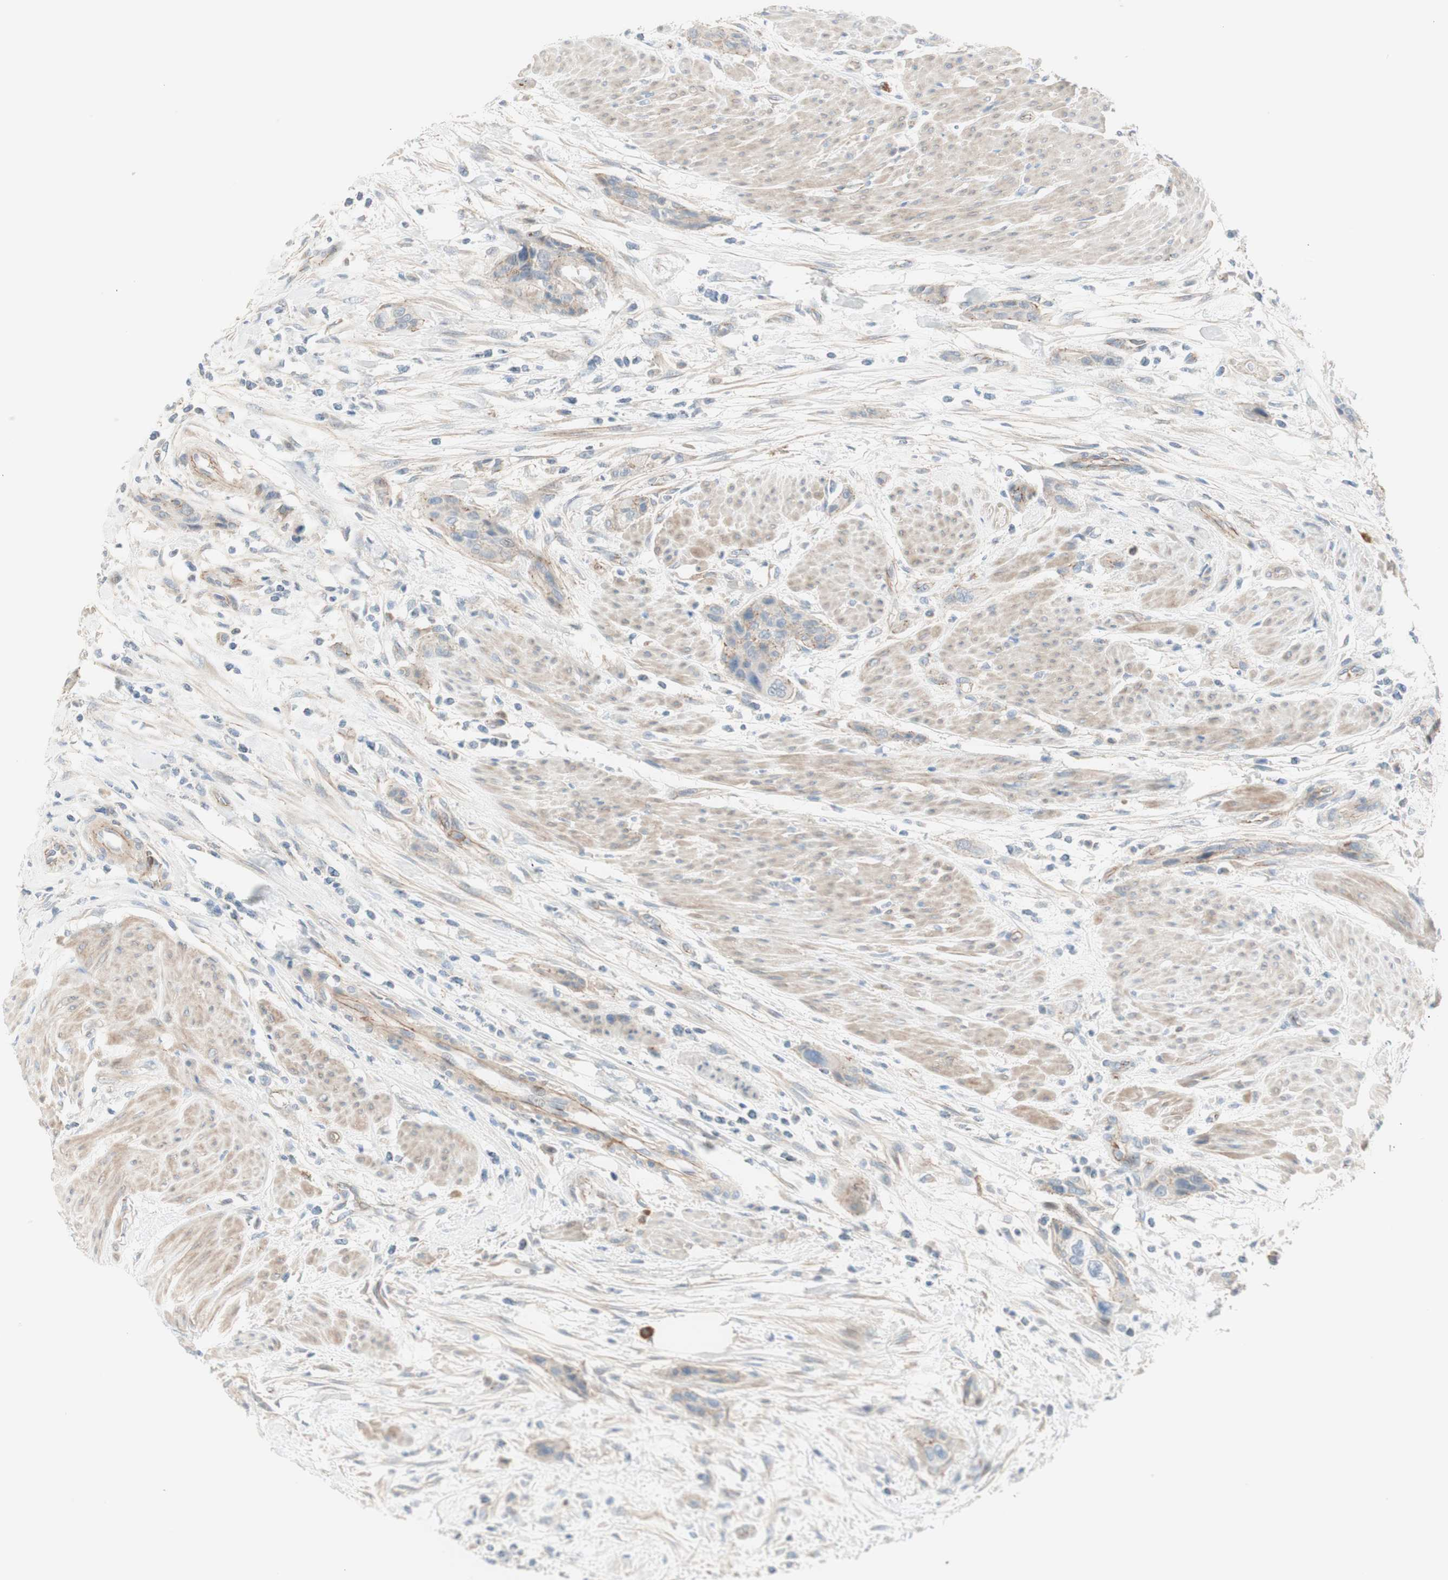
{"staining": {"intensity": "weak", "quantity": "25%-75%", "location": "cytoplasmic/membranous"}, "tissue": "urothelial cancer", "cell_type": "Tumor cells", "image_type": "cancer", "snomed": [{"axis": "morphology", "description": "Urothelial carcinoma, High grade"}, {"axis": "topography", "description": "Urinary bladder"}], "caption": "Human urothelial cancer stained for a protein (brown) exhibits weak cytoplasmic/membranous positive positivity in approximately 25%-75% of tumor cells.", "gene": "TJP1", "patient": {"sex": "male", "age": 35}}